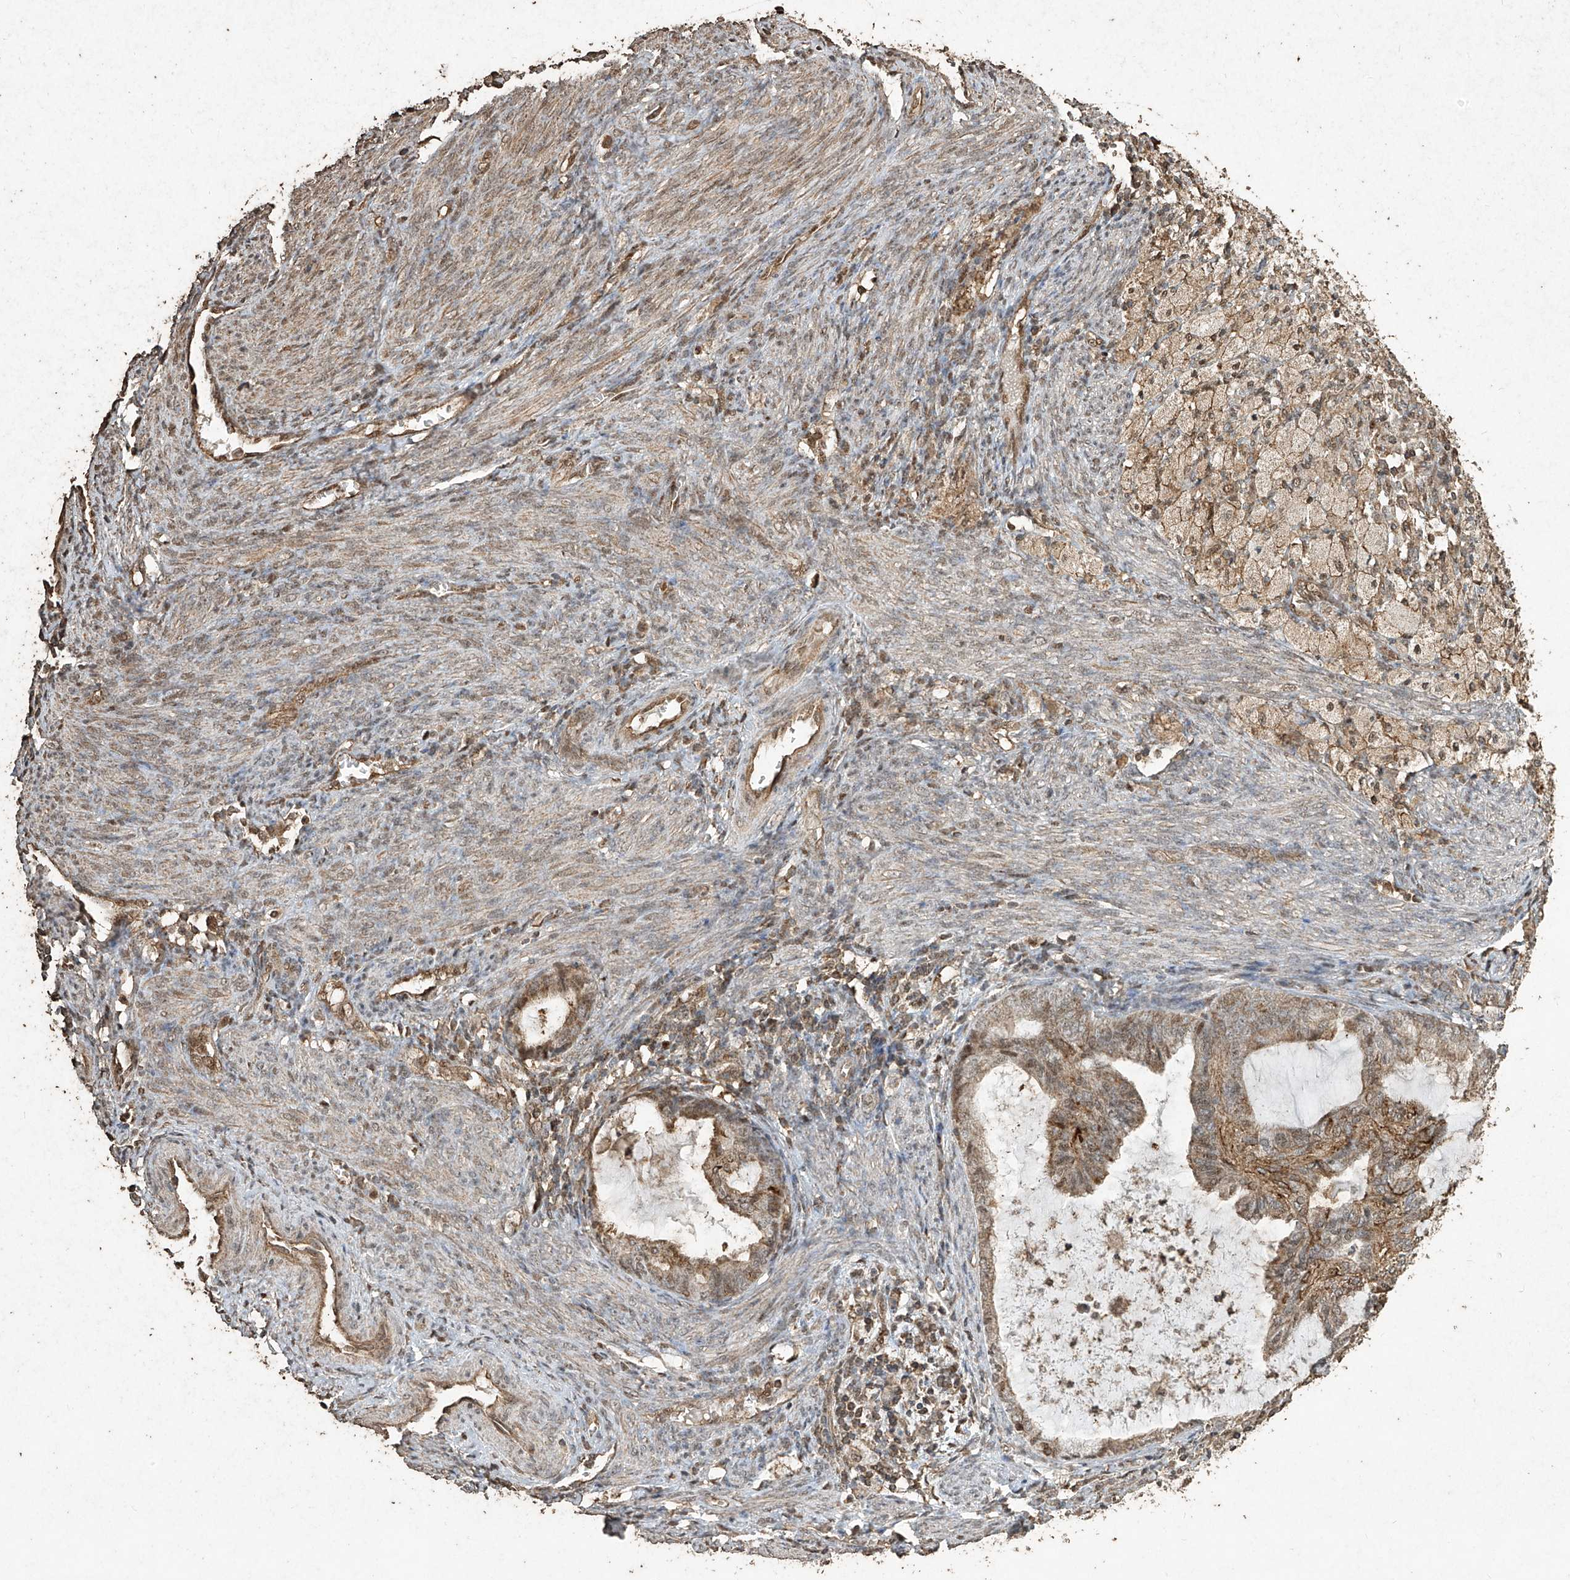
{"staining": {"intensity": "moderate", "quantity": "<25%", "location": "cytoplasmic/membranous,nuclear"}, "tissue": "cervical cancer", "cell_type": "Tumor cells", "image_type": "cancer", "snomed": [{"axis": "morphology", "description": "Normal tissue, NOS"}, {"axis": "morphology", "description": "Adenocarcinoma, NOS"}, {"axis": "topography", "description": "Cervix"}, {"axis": "topography", "description": "Endometrium"}], "caption": "Immunohistochemistry of human adenocarcinoma (cervical) exhibits low levels of moderate cytoplasmic/membranous and nuclear staining in approximately <25% of tumor cells.", "gene": "ERBB3", "patient": {"sex": "female", "age": 86}}